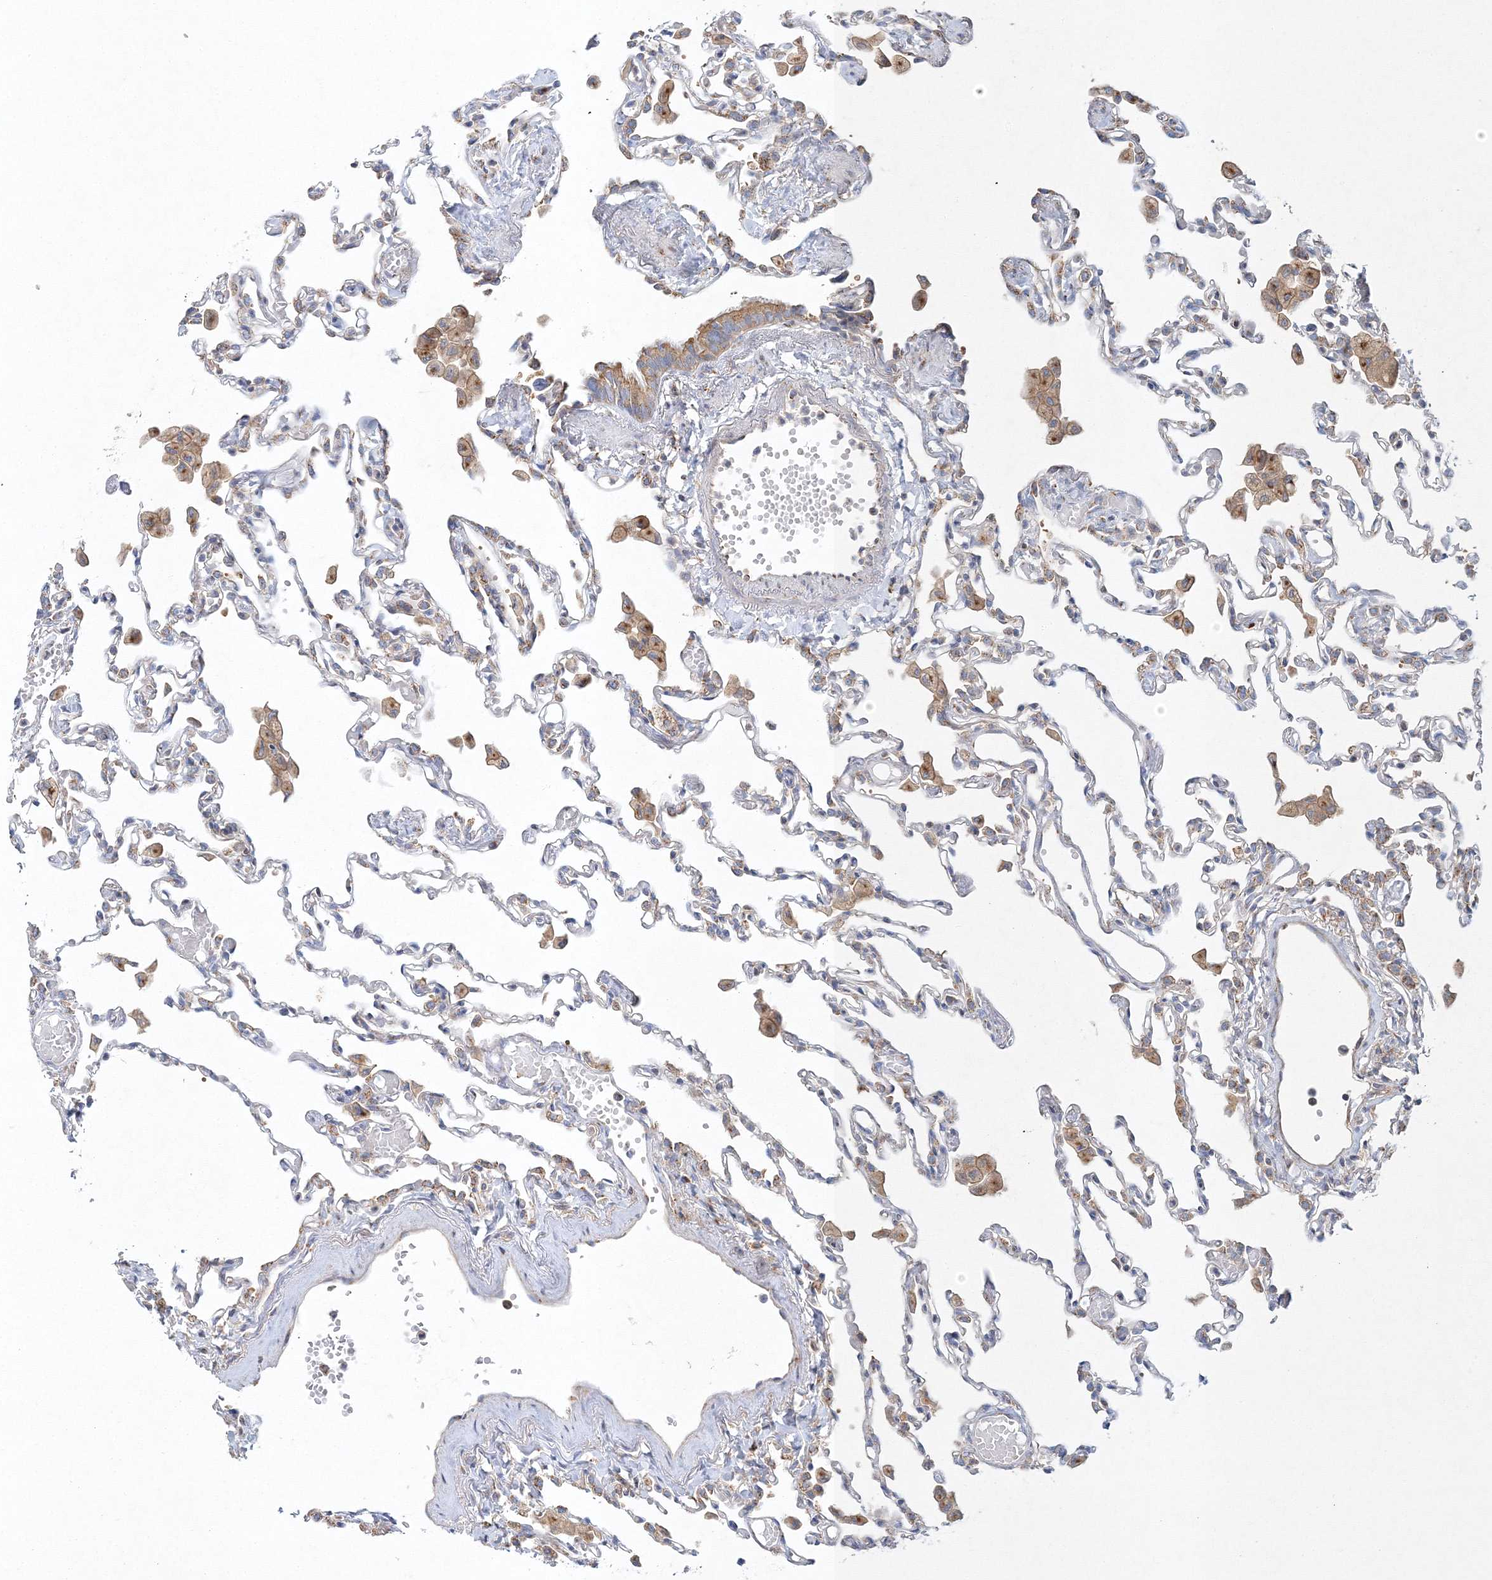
{"staining": {"intensity": "negative", "quantity": "none", "location": "none"}, "tissue": "lung", "cell_type": "Alveolar cells", "image_type": "normal", "snomed": [{"axis": "morphology", "description": "Normal tissue, NOS"}, {"axis": "topography", "description": "Bronchus"}, {"axis": "topography", "description": "Lung"}], "caption": "DAB (3,3'-diaminobenzidine) immunohistochemical staining of normal lung exhibits no significant positivity in alveolar cells.", "gene": "SEC23IP", "patient": {"sex": "female", "age": 49}}